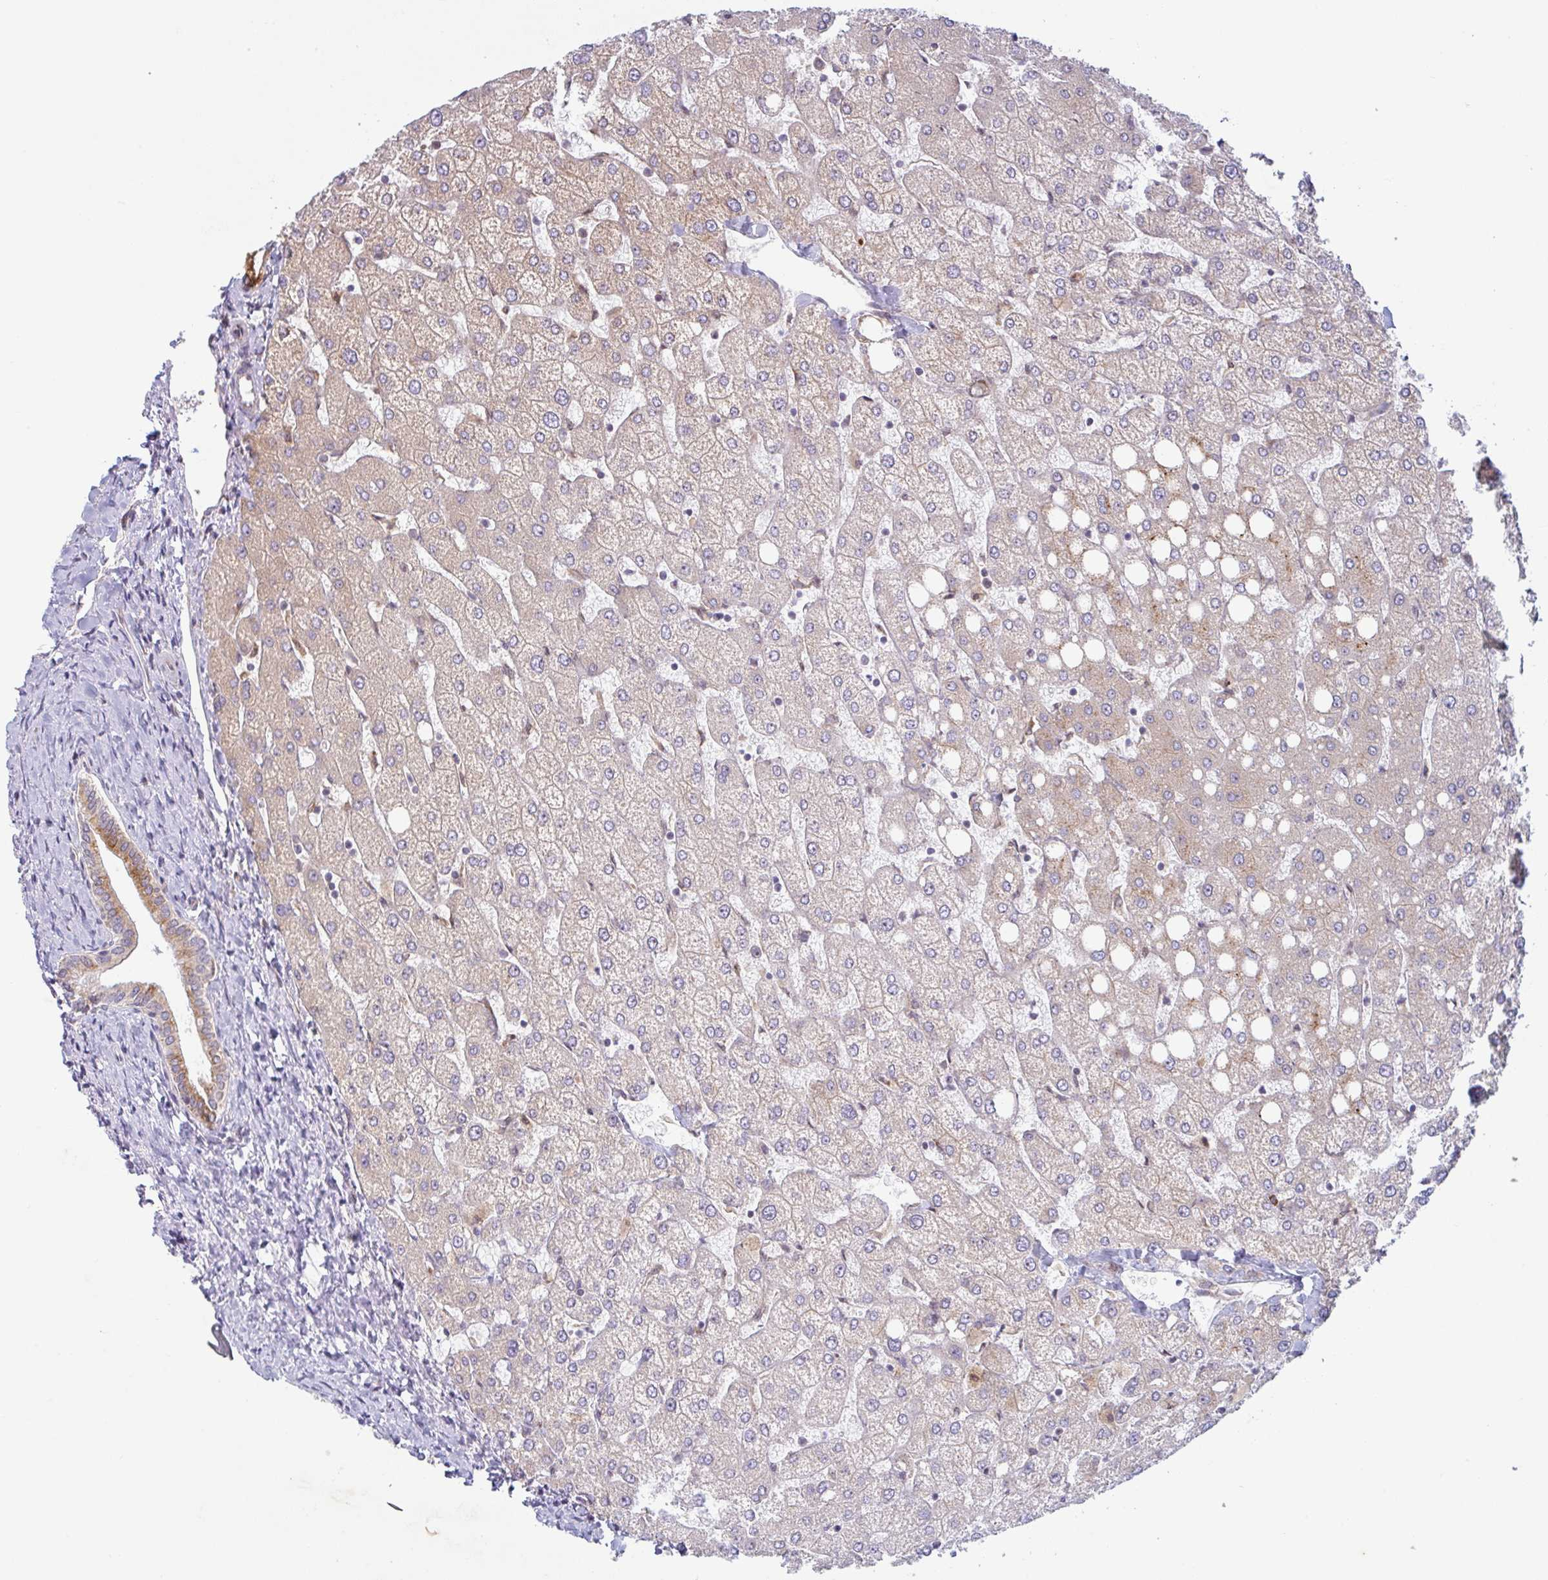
{"staining": {"intensity": "strong", "quantity": "25%-75%", "location": "cytoplasmic/membranous"}, "tissue": "liver", "cell_type": "Cholangiocytes", "image_type": "normal", "snomed": [{"axis": "morphology", "description": "Normal tissue, NOS"}, {"axis": "topography", "description": "Liver"}], "caption": "Immunohistochemistry (IHC) of benign human liver shows high levels of strong cytoplasmic/membranous staining in approximately 25%-75% of cholangiocytes.", "gene": "RIT1", "patient": {"sex": "female", "age": 54}}